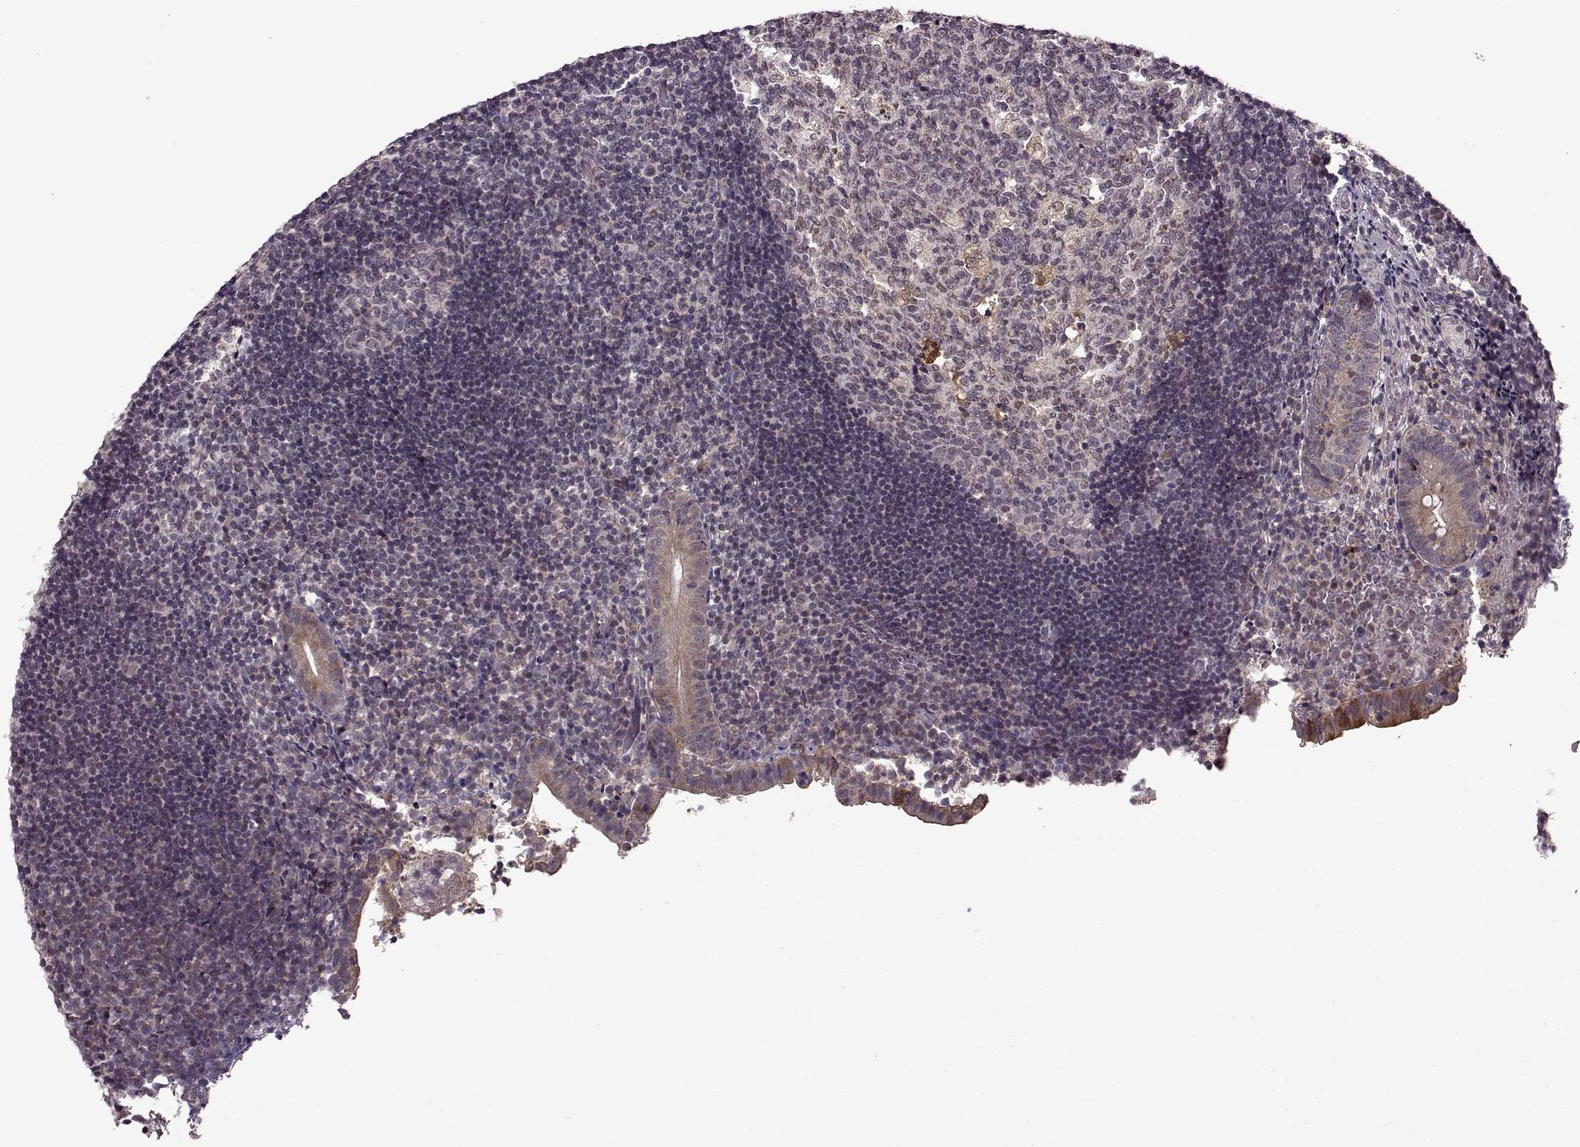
{"staining": {"intensity": "moderate", "quantity": ">75%", "location": "cytoplasmic/membranous"}, "tissue": "appendix", "cell_type": "Glandular cells", "image_type": "normal", "snomed": [{"axis": "morphology", "description": "Normal tissue, NOS"}, {"axis": "topography", "description": "Appendix"}], "caption": "Appendix stained with a protein marker exhibits moderate staining in glandular cells.", "gene": "MAIP1", "patient": {"sex": "female", "age": 32}}